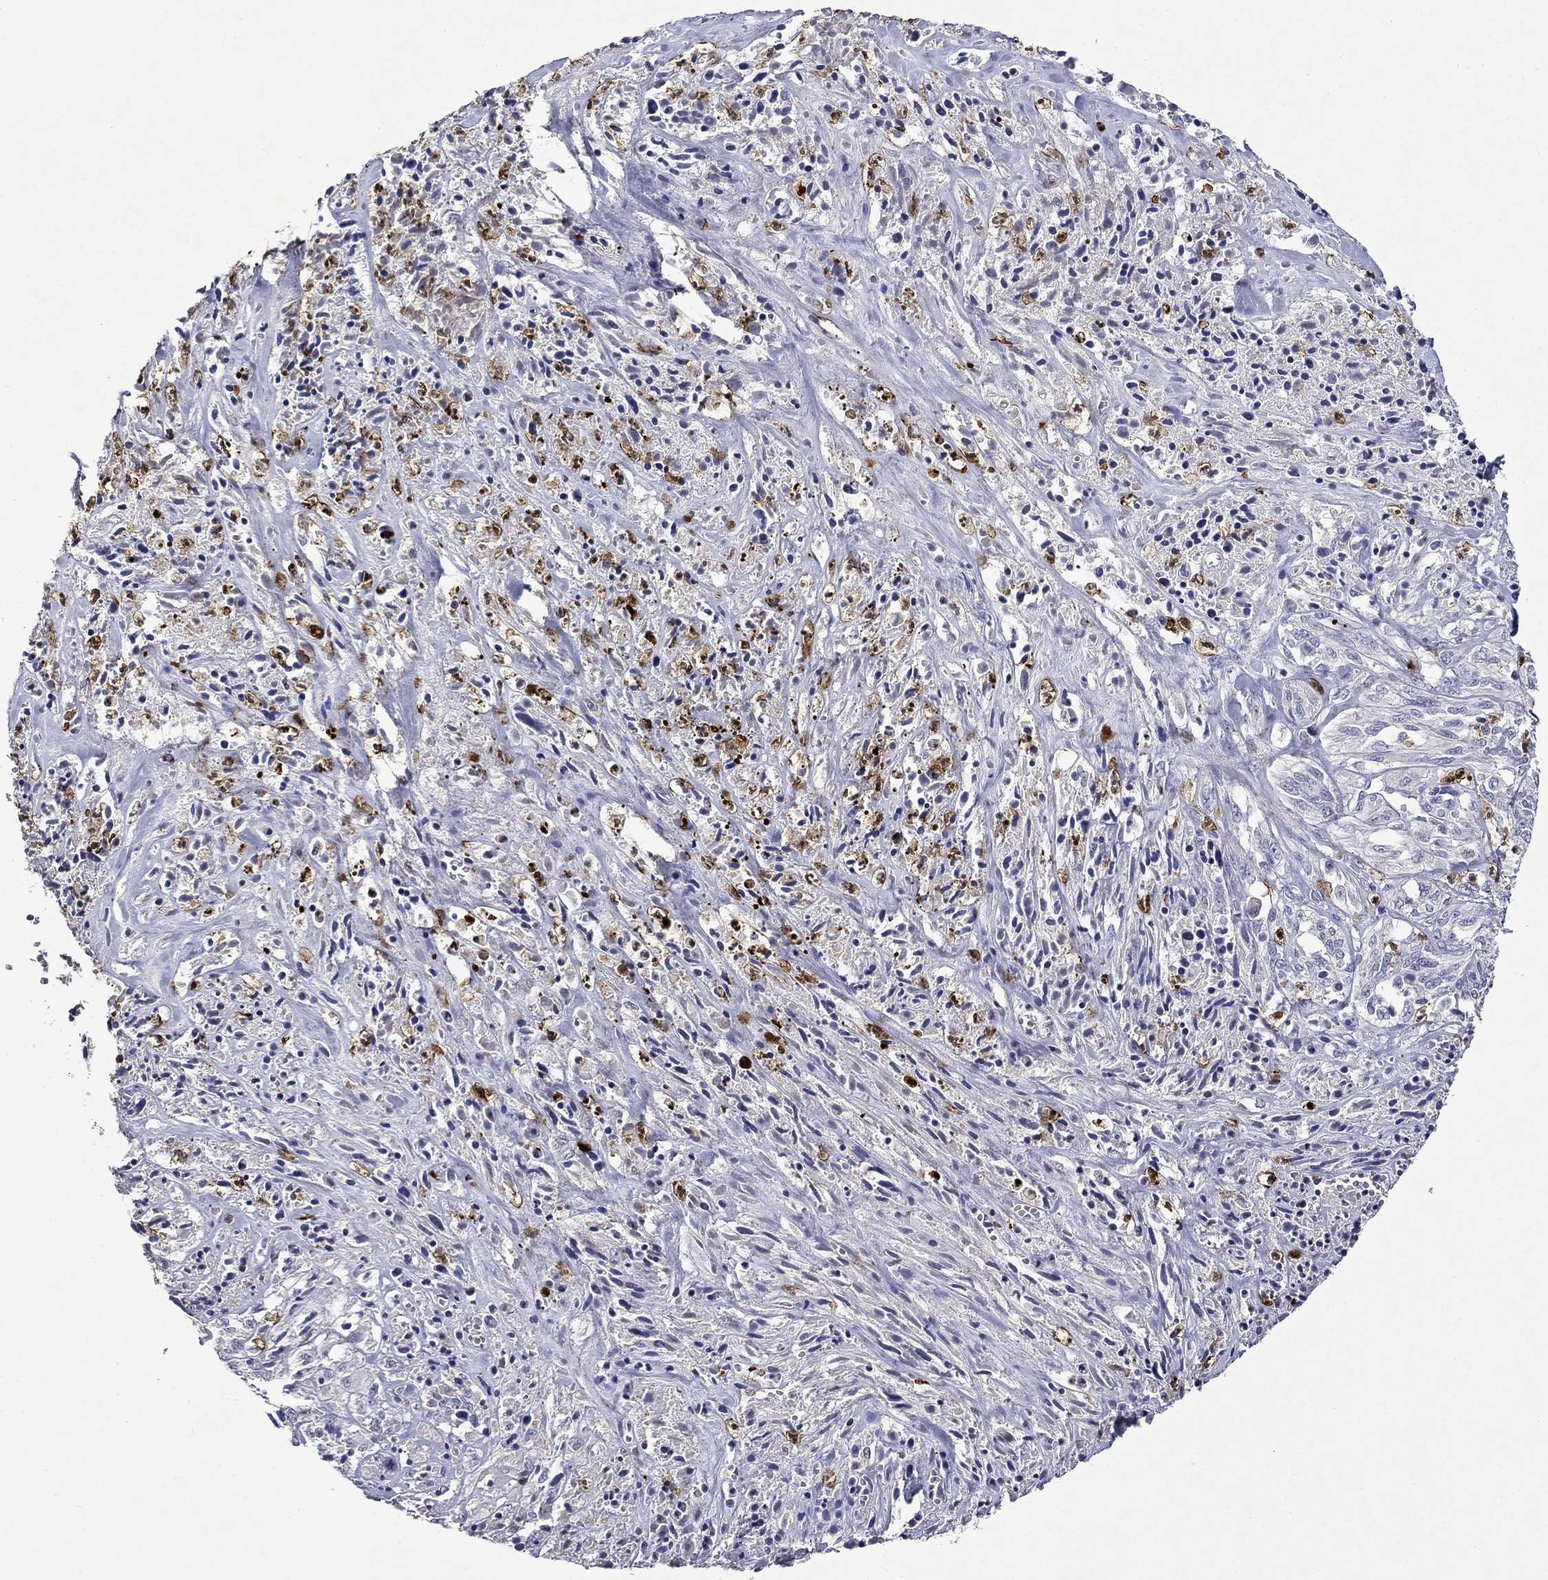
{"staining": {"intensity": "negative", "quantity": "none", "location": "none"}, "tissue": "melanoma", "cell_type": "Tumor cells", "image_type": "cancer", "snomed": [{"axis": "morphology", "description": "Malignant melanoma, NOS"}, {"axis": "topography", "description": "Skin"}], "caption": "An immunohistochemistry (IHC) micrograph of melanoma is shown. There is no staining in tumor cells of melanoma.", "gene": "IRF5", "patient": {"sex": "female", "age": 91}}